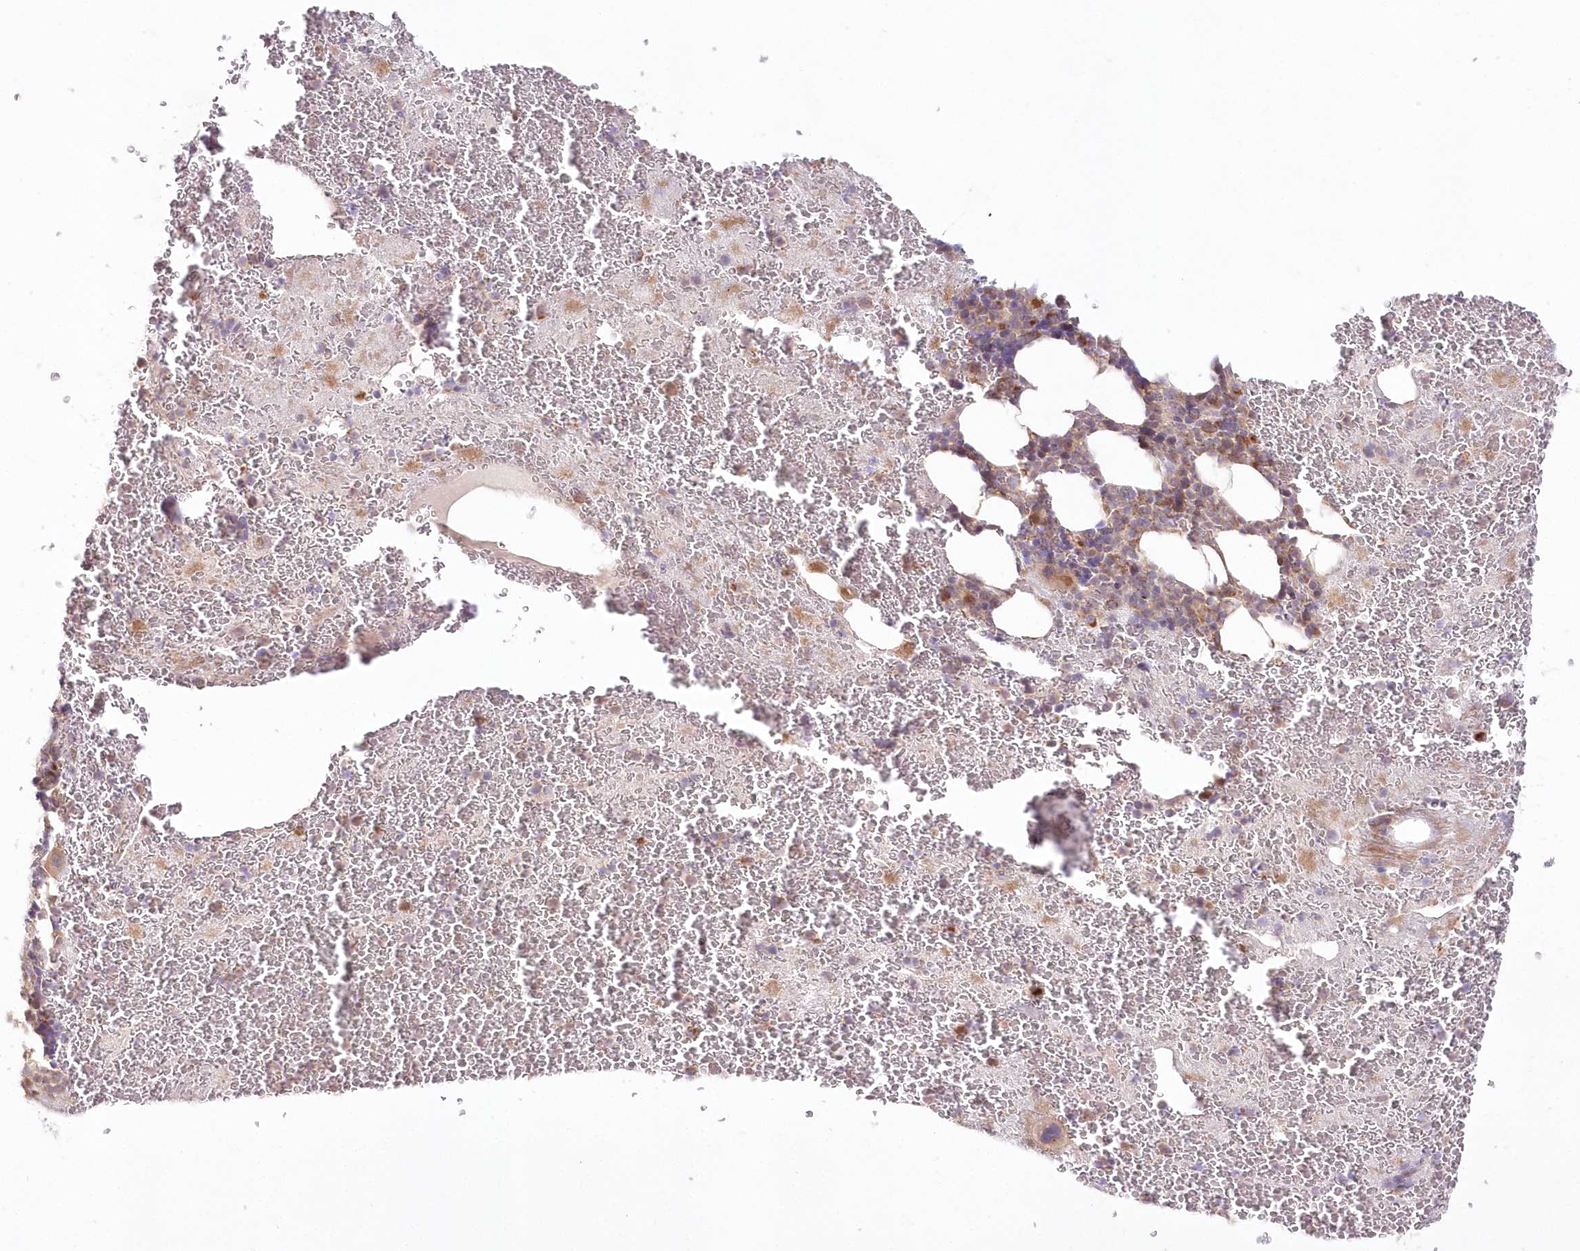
{"staining": {"intensity": "moderate", "quantity": "25%-75%", "location": "cytoplasmic/membranous"}, "tissue": "bone marrow", "cell_type": "Hematopoietic cells", "image_type": "normal", "snomed": [{"axis": "morphology", "description": "Normal tissue, NOS"}, {"axis": "topography", "description": "Bone marrow"}], "caption": "Bone marrow stained with immunohistochemistry (IHC) displays moderate cytoplasmic/membranous positivity in approximately 25%-75% of hematopoietic cells.", "gene": "DNA2", "patient": {"sex": "male", "age": 36}}